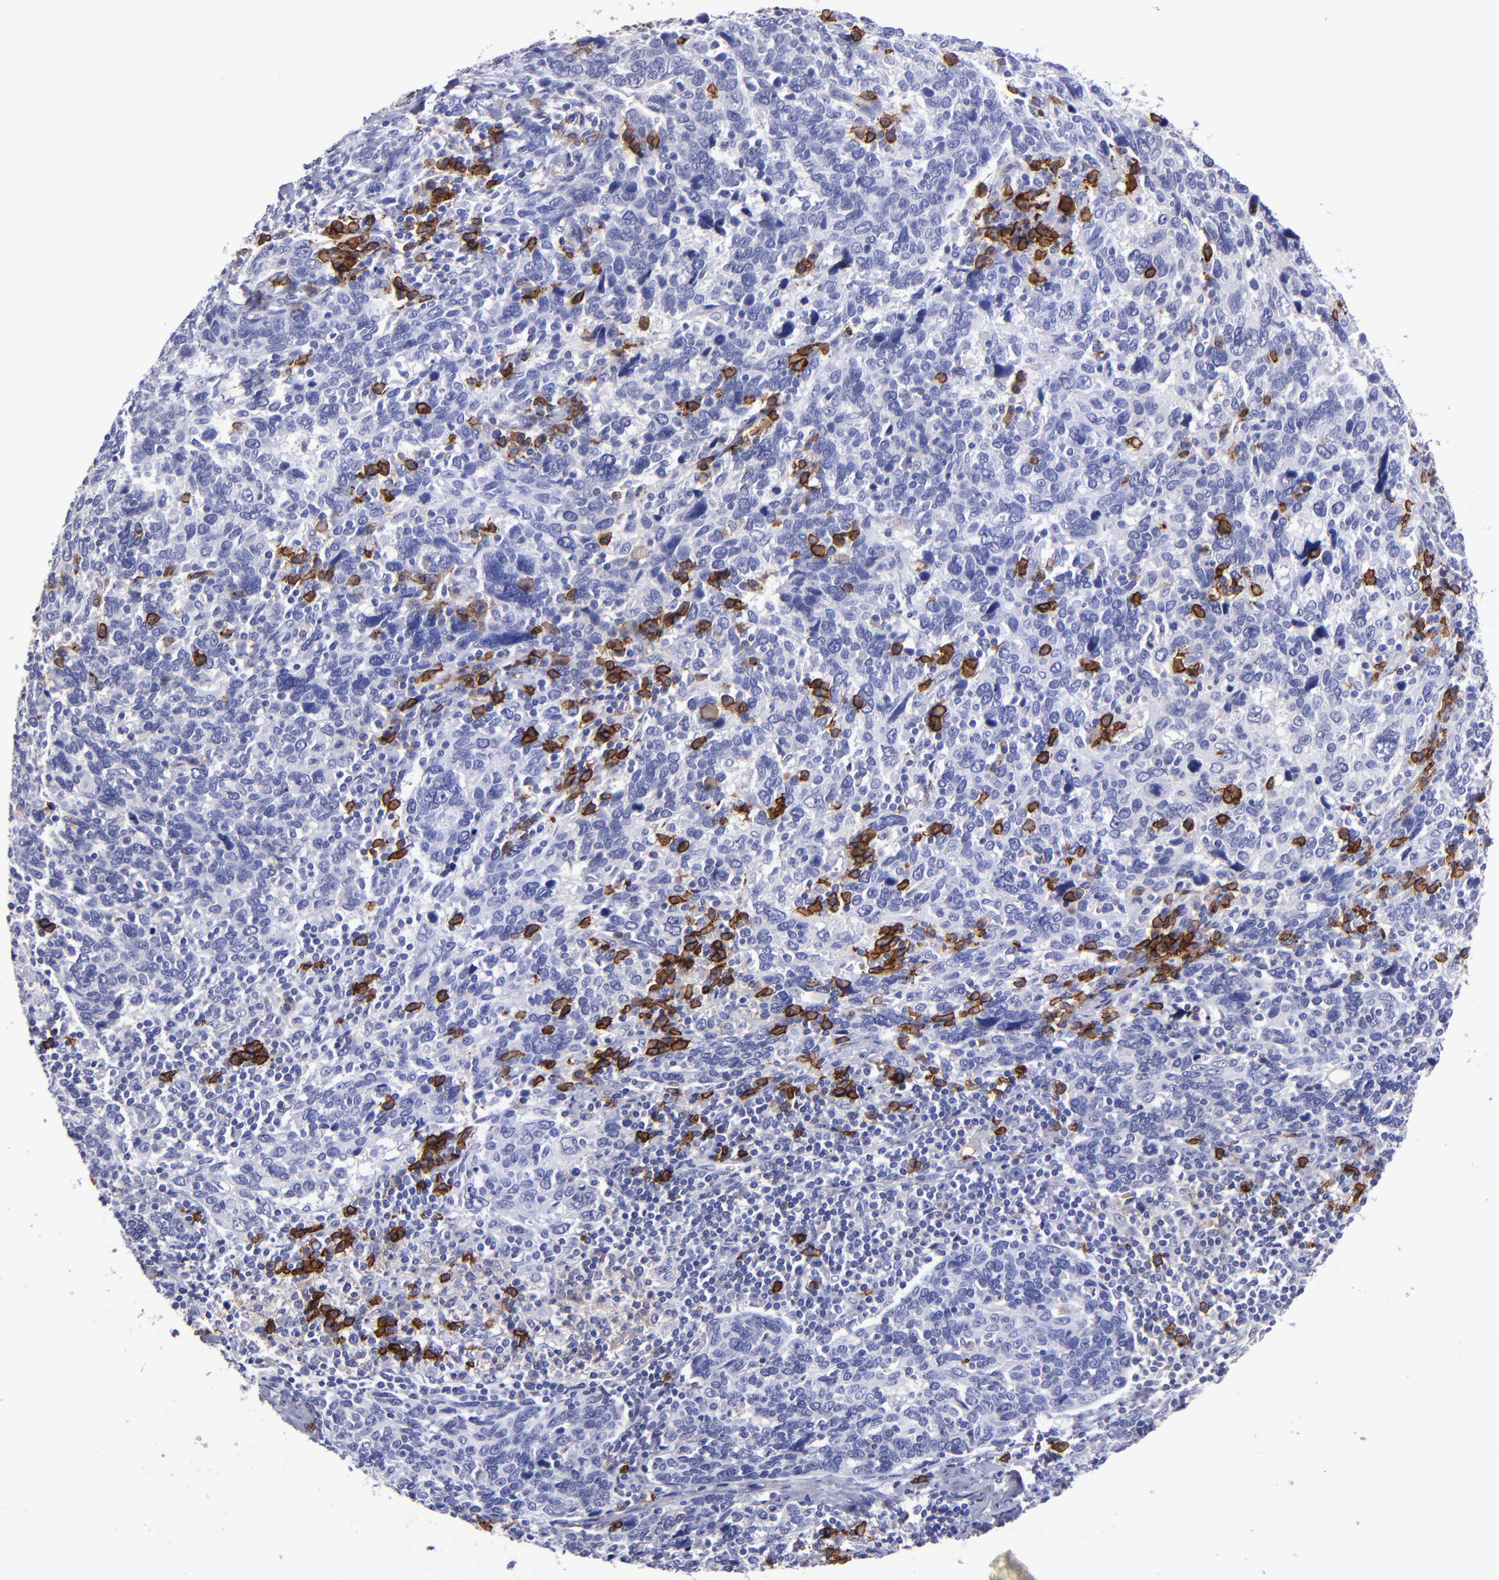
{"staining": {"intensity": "negative", "quantity": "none", "location": "none"}, "tissue": "cervical cancer", "cell_type": "Tumor cells", "image_type": "cancer", "snomed": [{"axis": "morphology", "description": "Squamous cell carcinoma, NOS"}, {"axis": "topography", "description": "Cervix"}], "caption": "DAB (3,3'-diaminobenzidine) immunohistochemical staining of squamous cell carcinoma (cervical) shows no significant staining in tumor cells.", "gene": "CD38", "patient": {"sex": "female", "age": 41}}